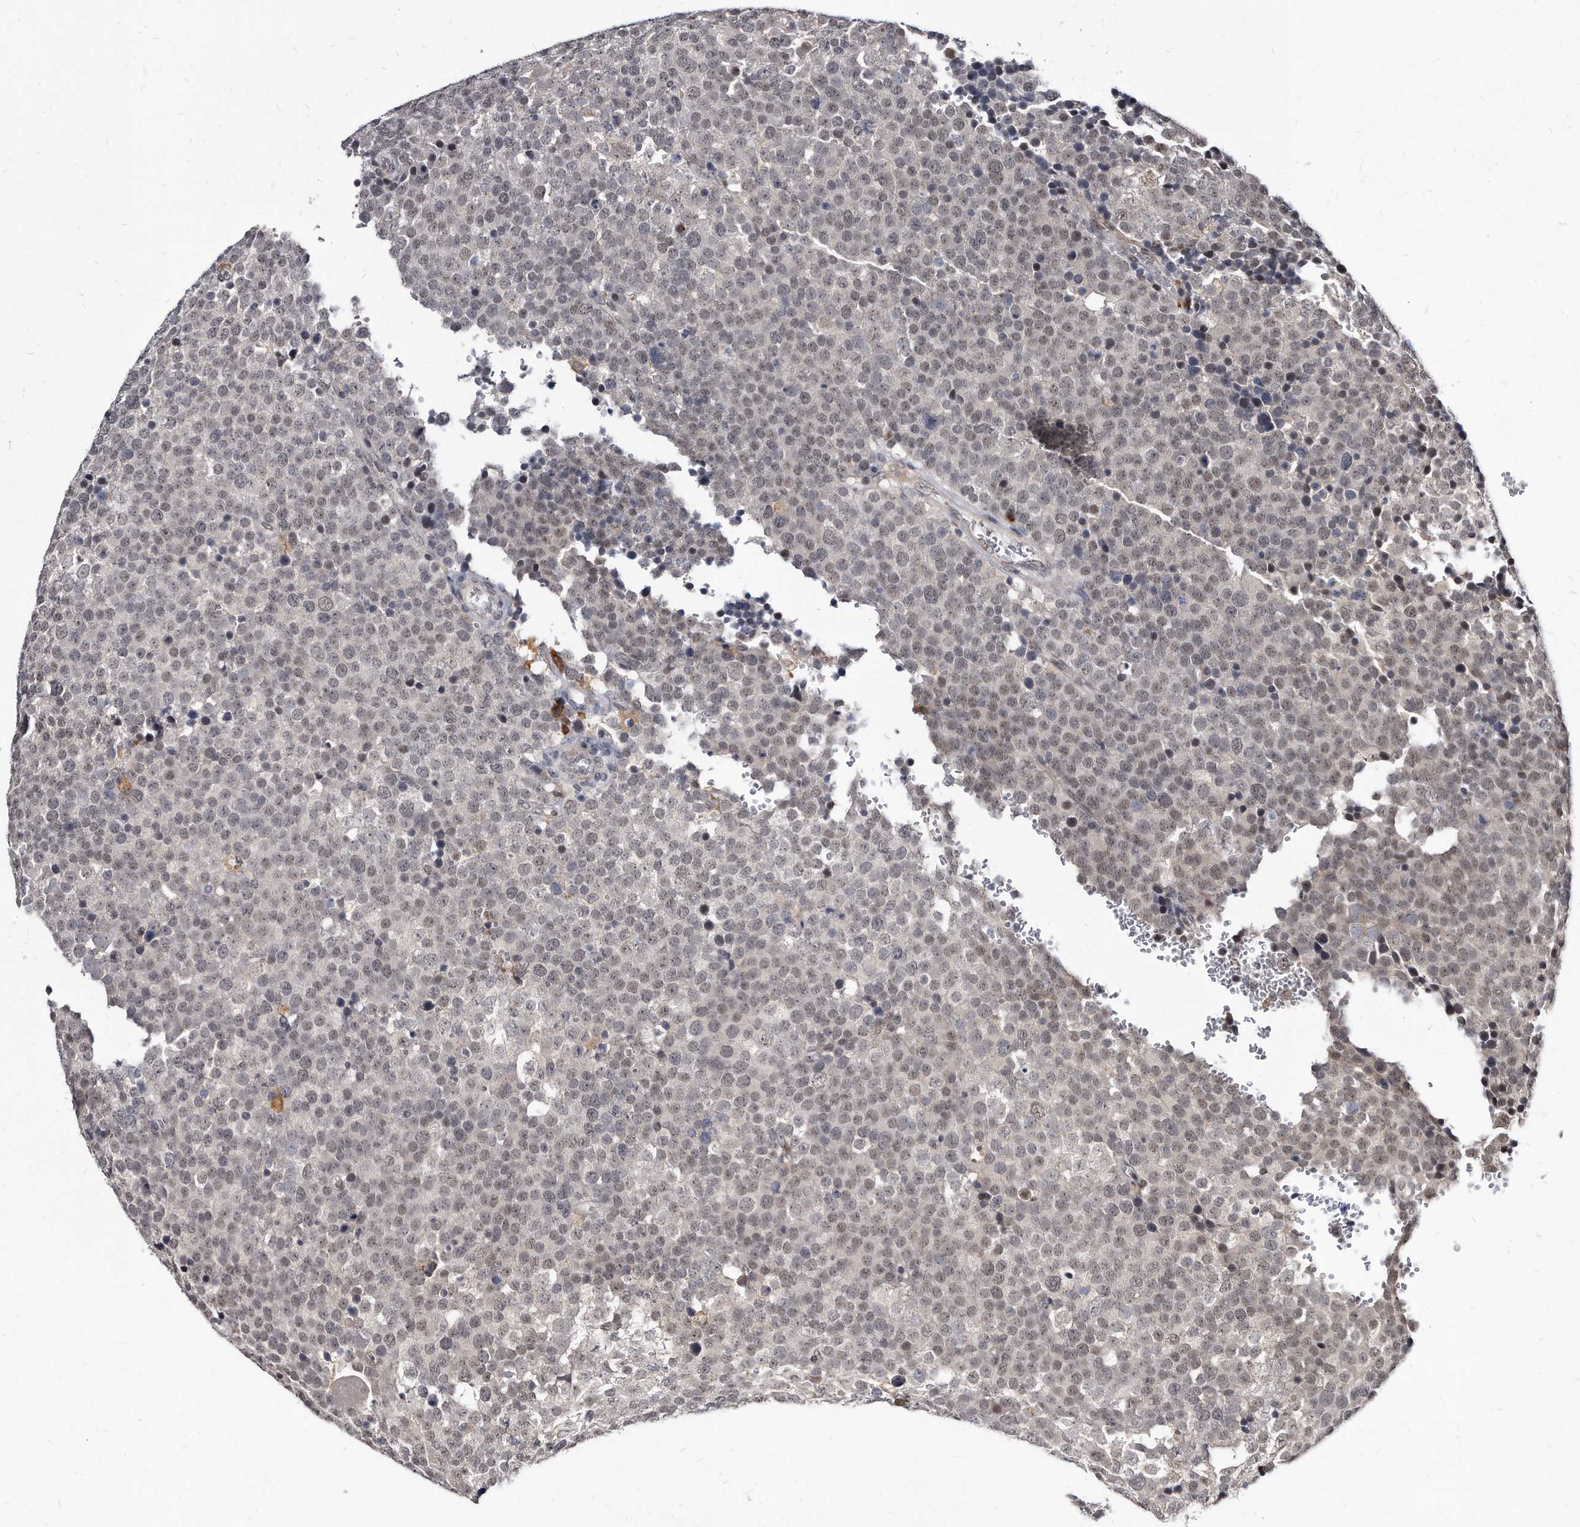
{"staining": {"intensity": "weak", "quantity": ">75%", "location": "nuclear"}, "tissue": "testis cancer", "cell_type": "Tumor cells", "image_type": "cancer", "snomed": [{"axis": "morphology", "description": "Seminoma, NOS"}, {"axis": "topography", "description": "Testis"}], "caption": "Protein staining shows weak nuclear staining in about >75% of tumor cells in seminoma (testis).", "gene": "KLHDC3", "patient": {"sex": "male", "age": 71}}